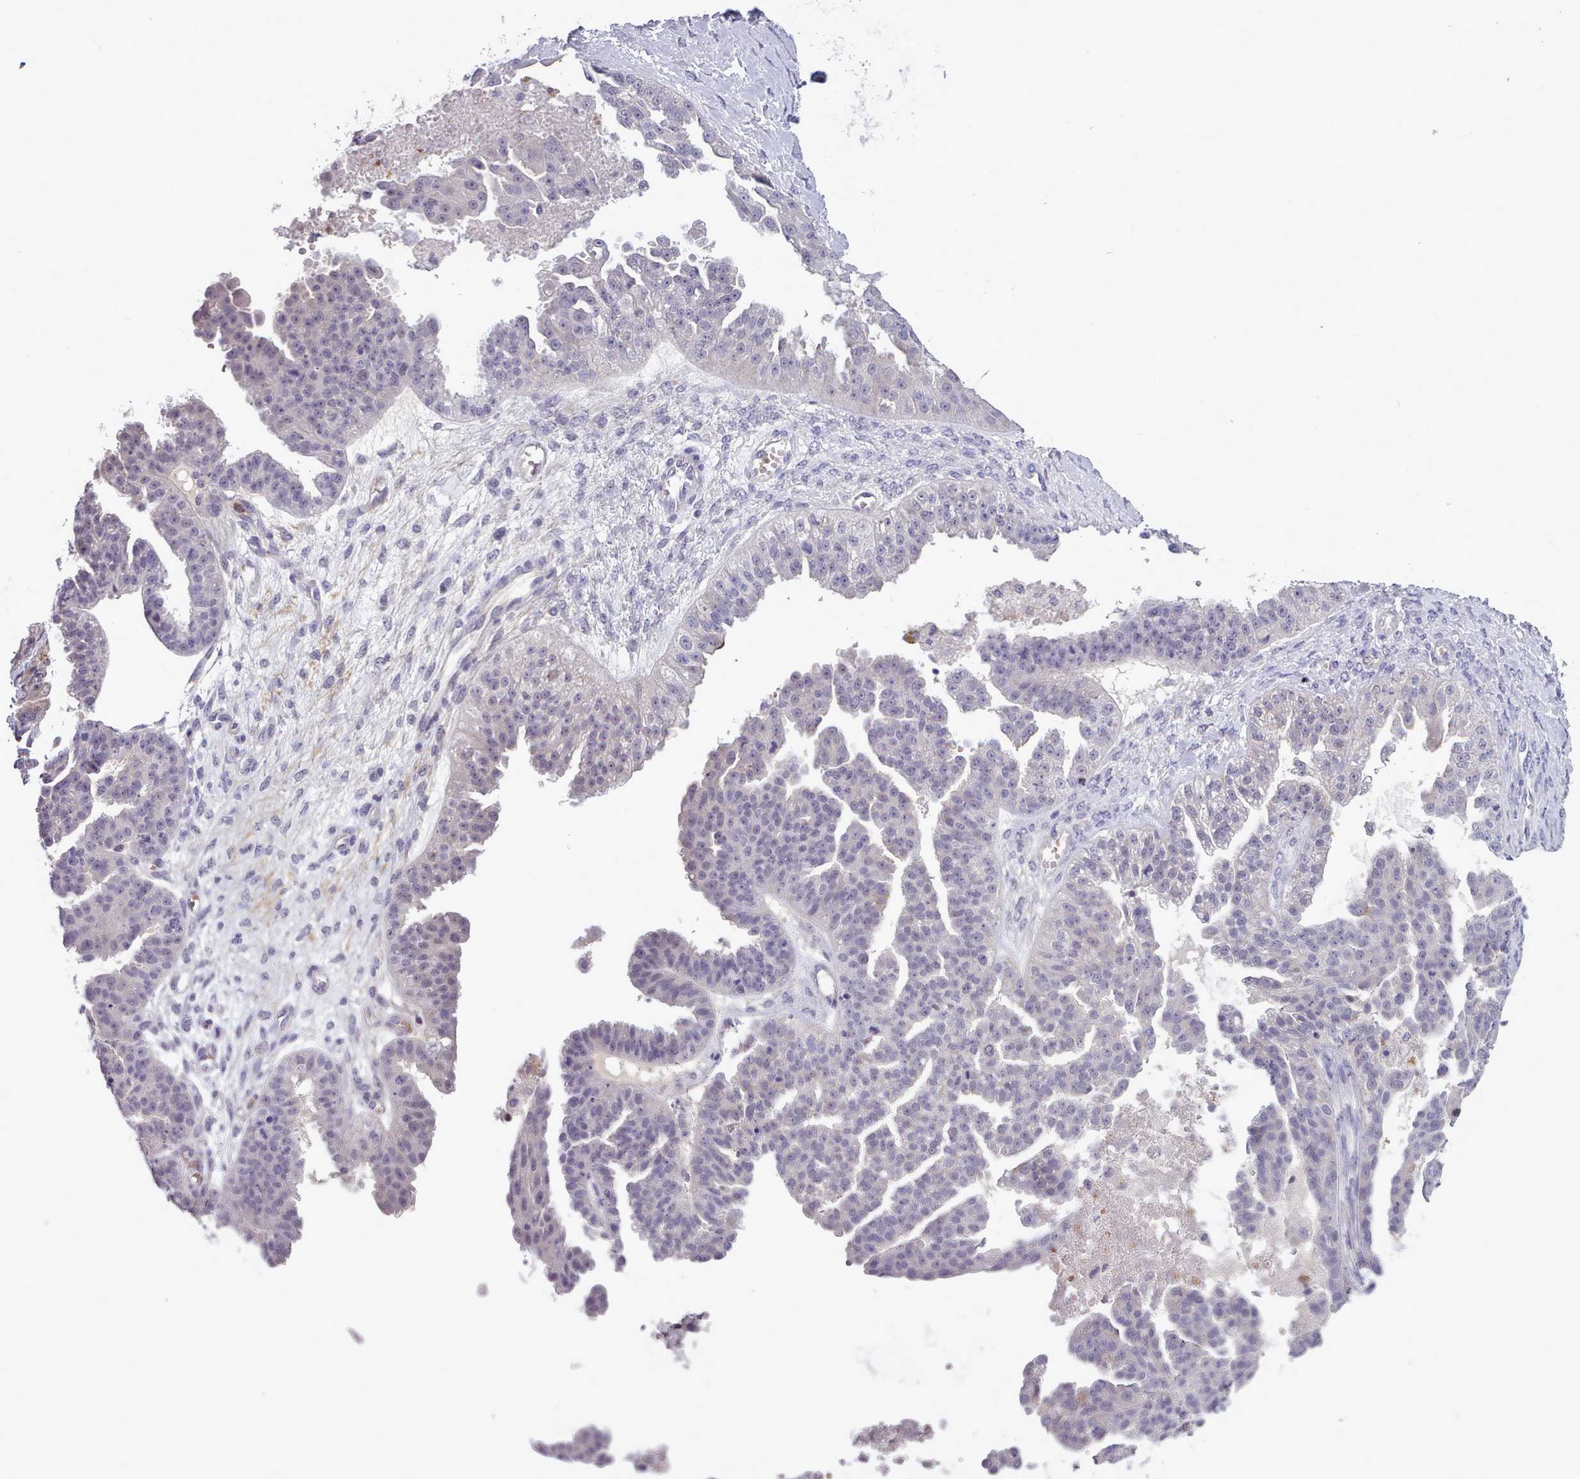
{"staining": {"intensity": "negative", "quantity": "none", "location": "none"}, "tissue": "ovarian cancer", "cell_type": "Tumor cells", "image_type": "cancer", "snomed": [{"axis": "morphology", "description": "Cystadenocarcinoma, serous, NOS"}, {"axis": "topography", "description": "Ovary"}], "caption": "A photomicrograph of ovarian cancer stained for a protein exhibits no brown staining in tumor cells. (Stains: DAB (3,3'-diaminobenzidine) immunohistochemistry (IHC) with hematoxylin counter stain, Microscopy: brightfield microscopy at high magnification).", "gene": "KCTD16", "patient": {"sex": "female", "age": 58}}